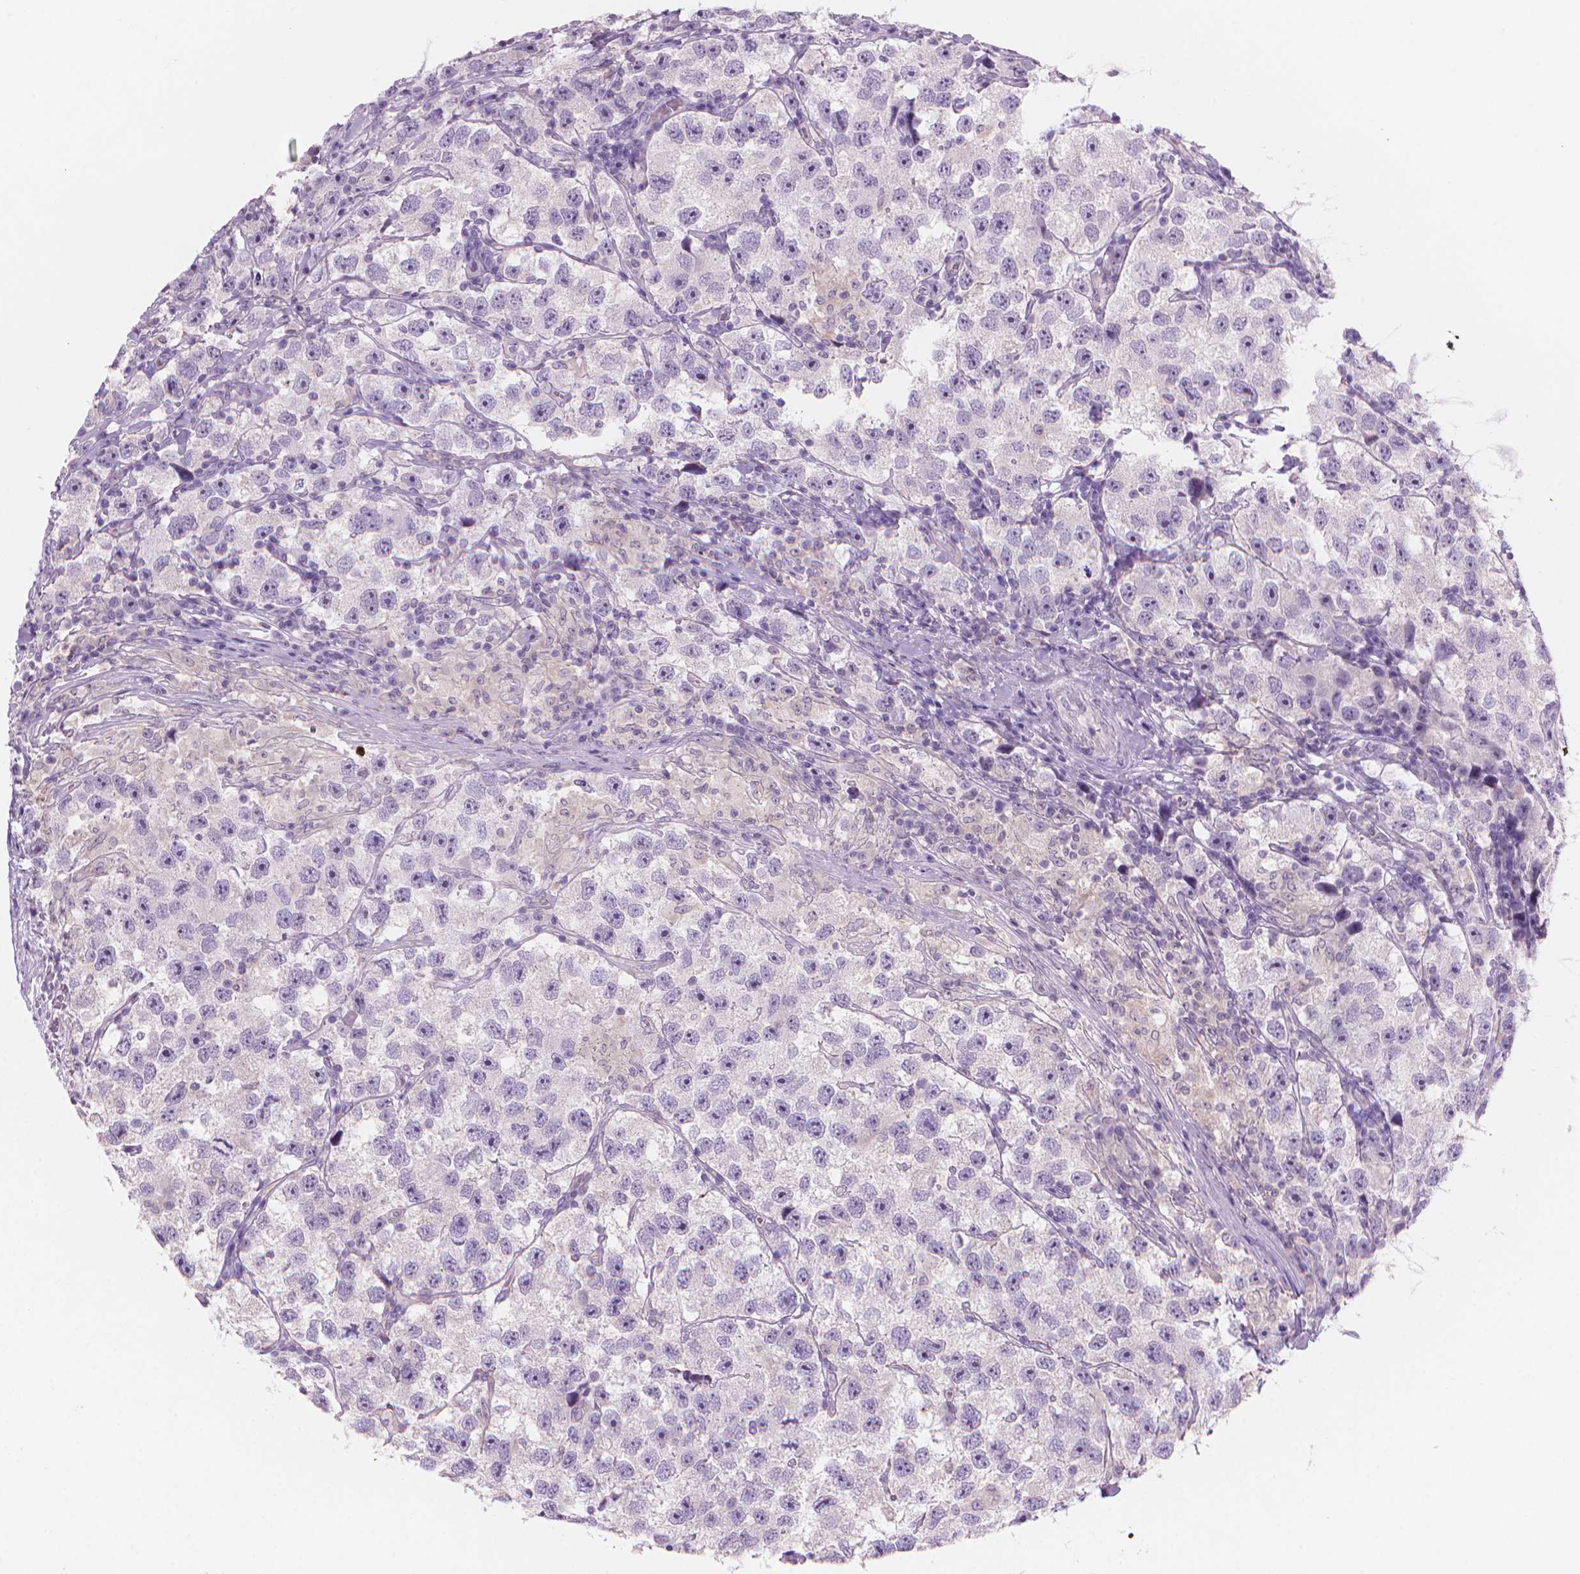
{"staining": {"intensity": "negative", "quantity": "none", "location": "none"}, "tissue": "testis cancer", "cell_type": "Tumor cells", "image_type": "cancer", "snomed": [{"axis": "morphology", "description": "Seminoma, NOS"}, {"axis": "topography", "description": "Testis"}], "caption": "Image shows no significant protein expression in tumor cells of seminoma (testis).", "gene": "ENSG00000187186", "patient": {"sex": "male", "age": 26}}